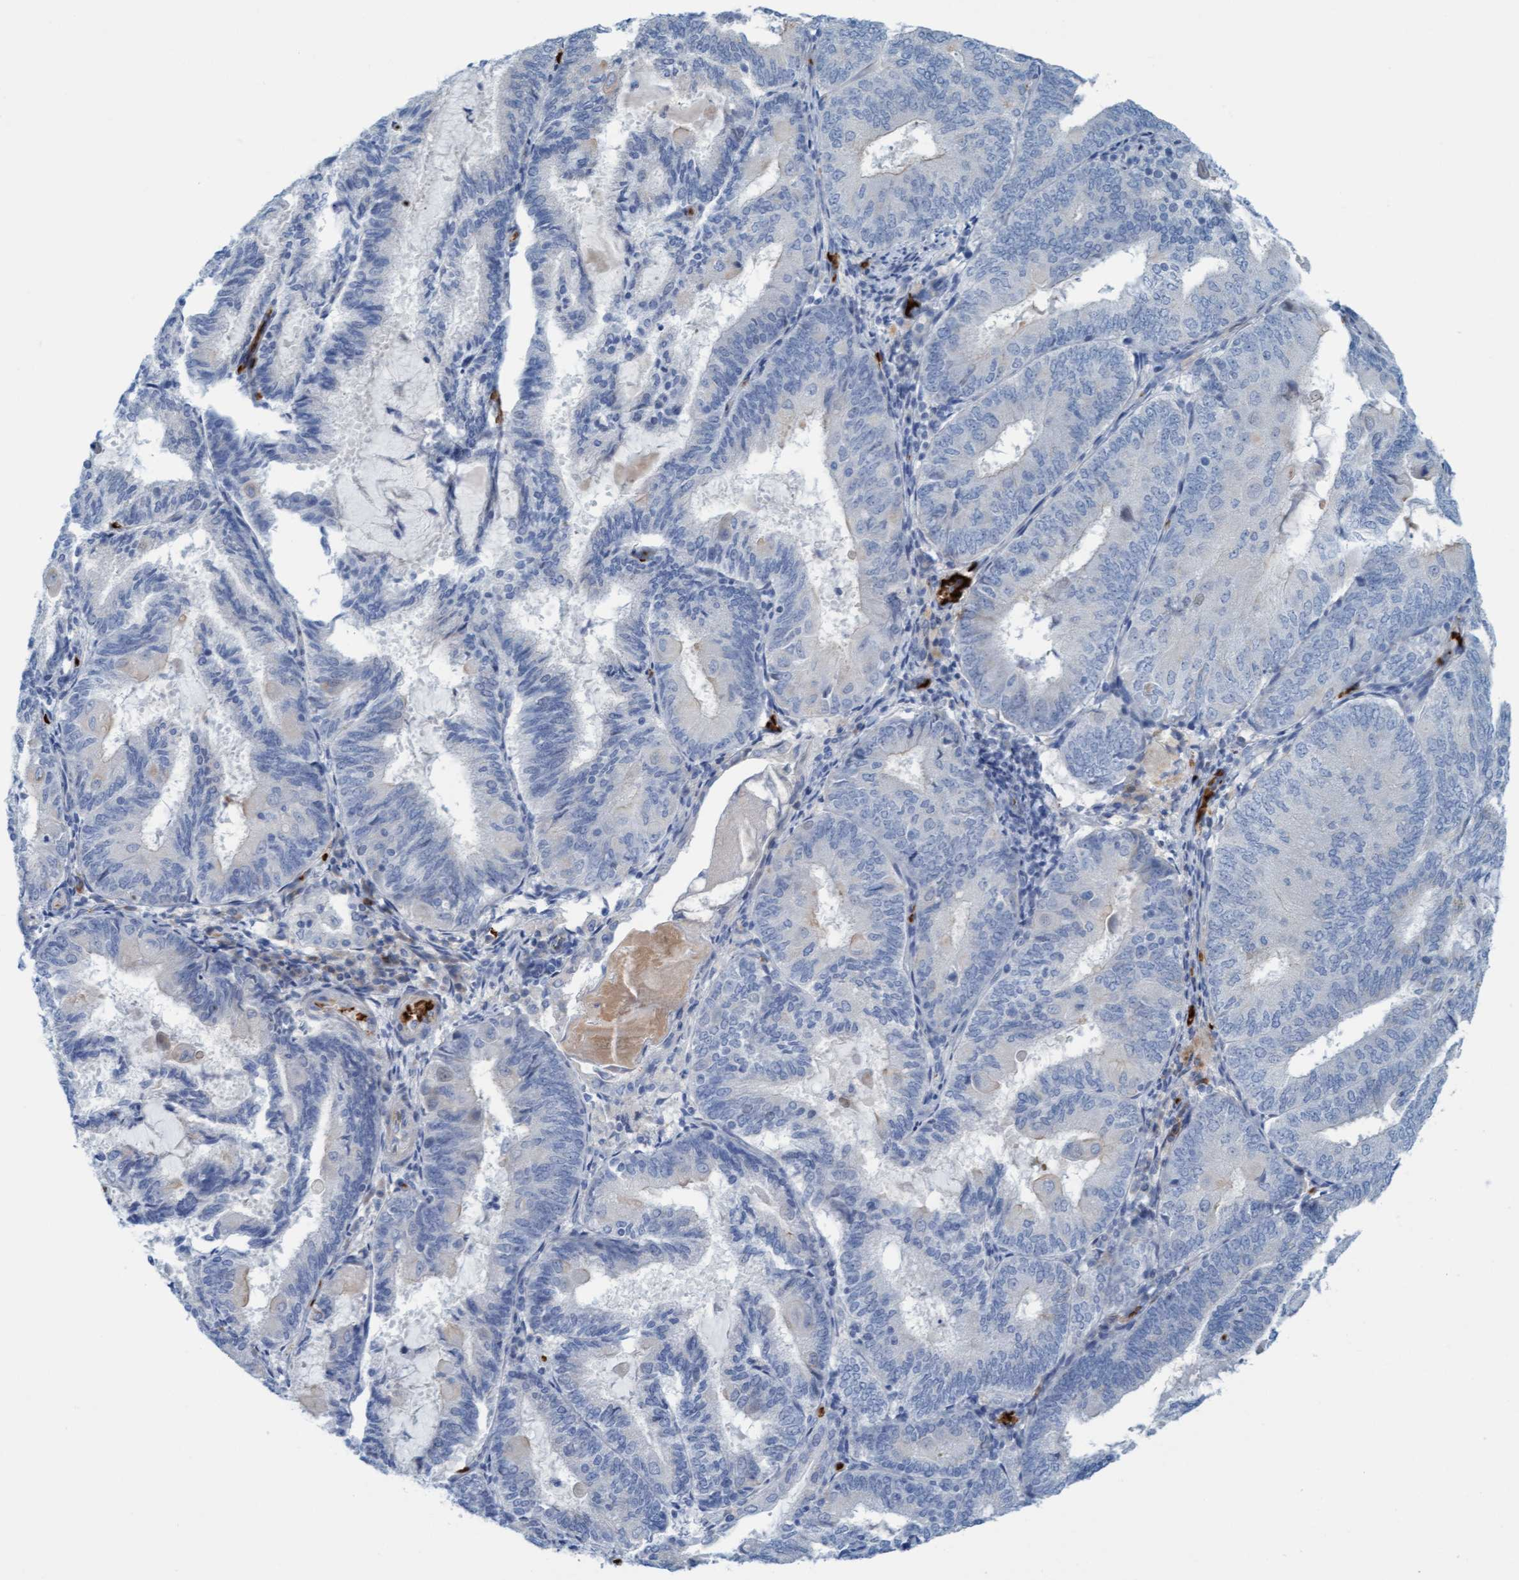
{"staining": {"intensity": "negative", "quantity": "none", "location": "none"}, "tissue": "endometrial cancer", "cell_type": "Tumor cells", "image_type": "cancer", "snomed": [{"axis": "morphology", "description": "Adenocarcinoma, NOS"}, {"axis": "topography", "description": "Endometrium"}], "caption": "Immunohistochemistry image of human endometrial cancer (adenocarcinoma) stained for a protein (brown), which demonstrates no staining in tumor cells.", "gene": "P2RX5", "patient": {"sex": "female", "age": 81}}